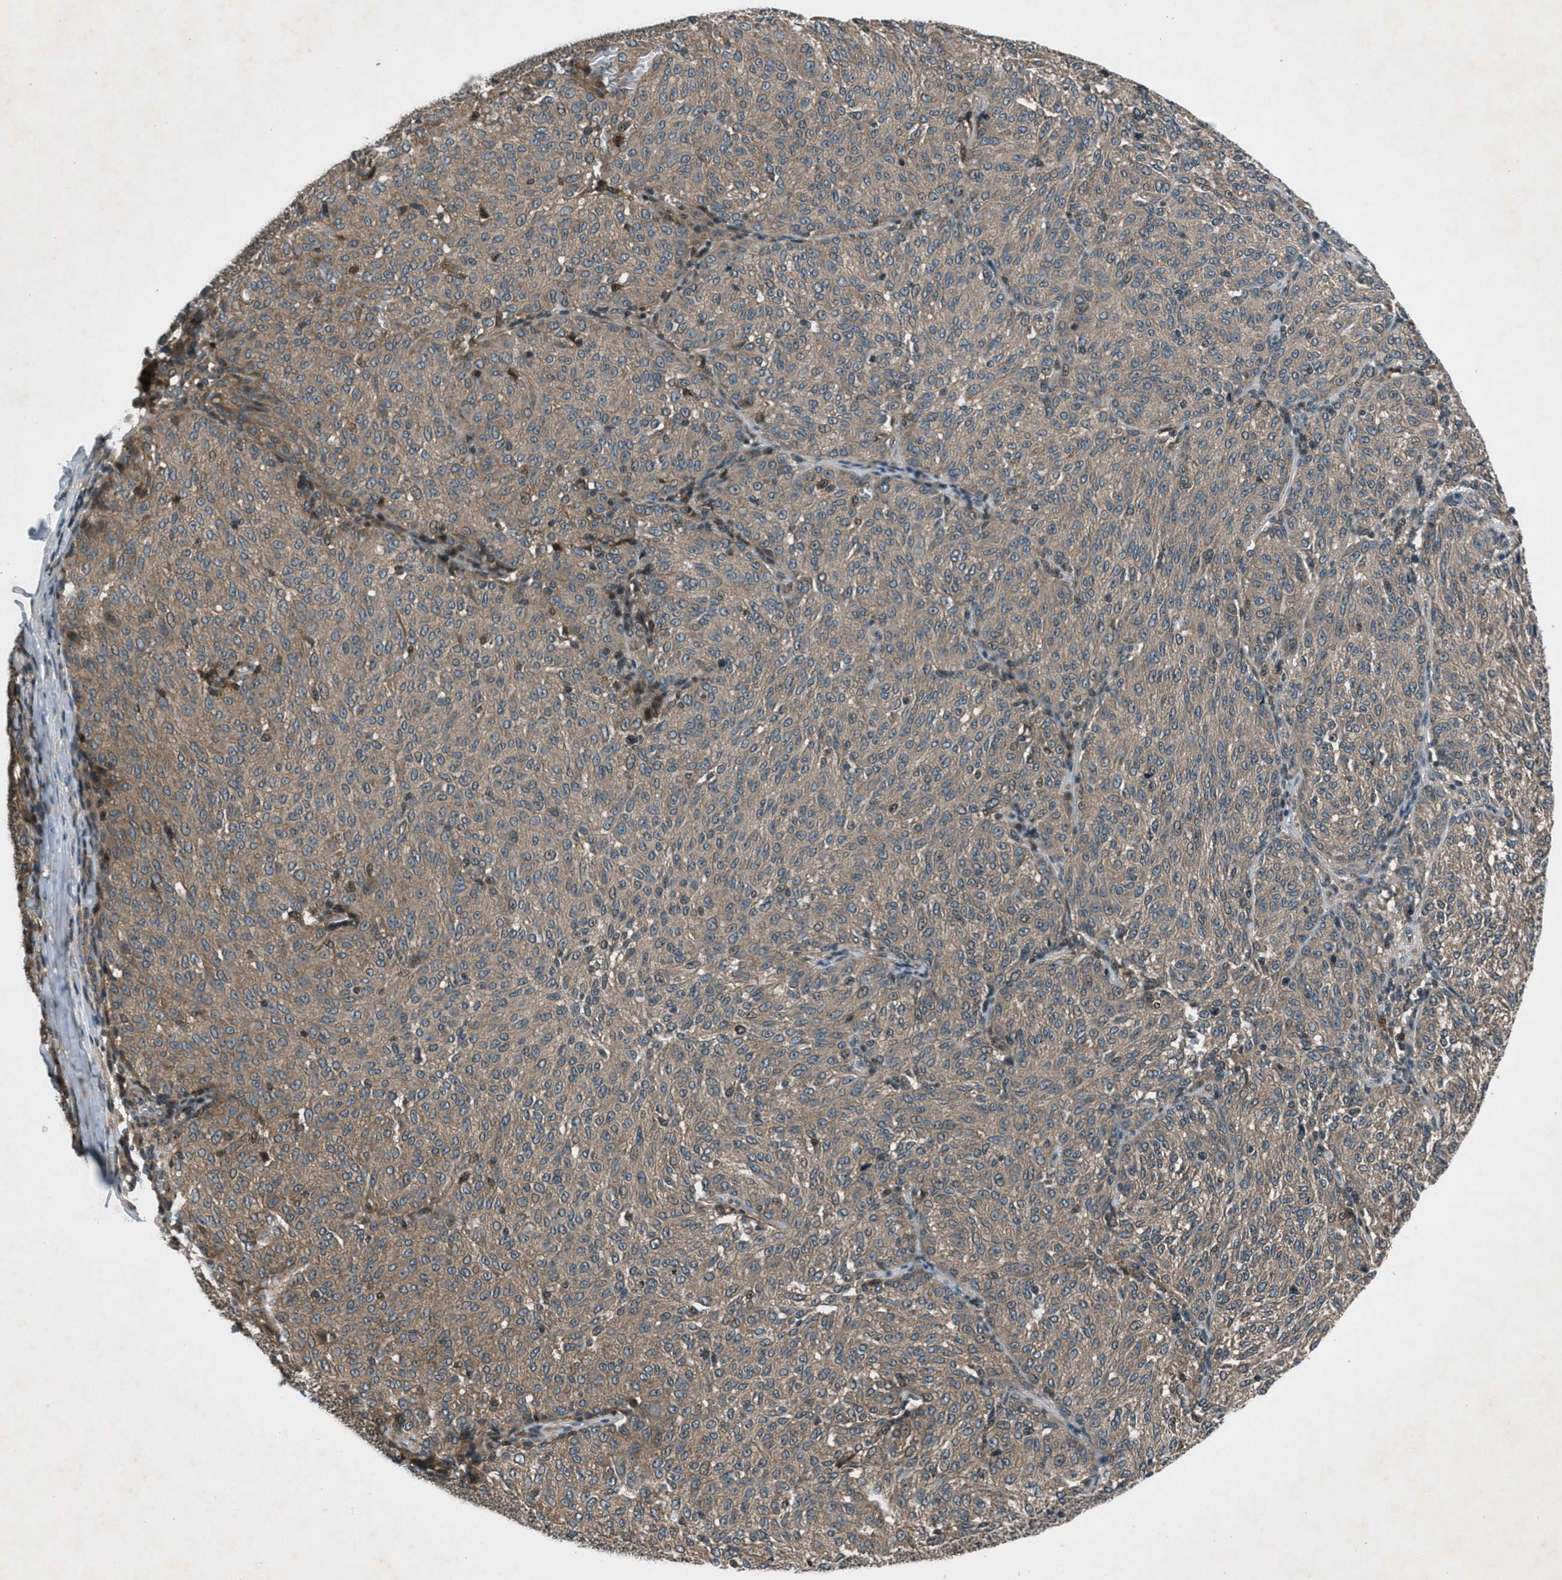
{"staining": {"intensity": "moderate", "quantity": ">75%", "location": "cytoplasmic/membranous"}, "tissue": "melanoma", "cell_type": "Tumor cells", "image_type": "cancer", "snomed": [{"axis": "morphology", "description": "Malignant melanoma, NOS"}, {"axis": "topography", "description": "Skin"}], "caption": "Protein expression analysis of malignant melanoma demonstrates moderate cytoplasmic/membranous expression in about >75% of tumor cells.", "gene": "EPSTI1", "patient": {"sex": "female", "age": 72}}